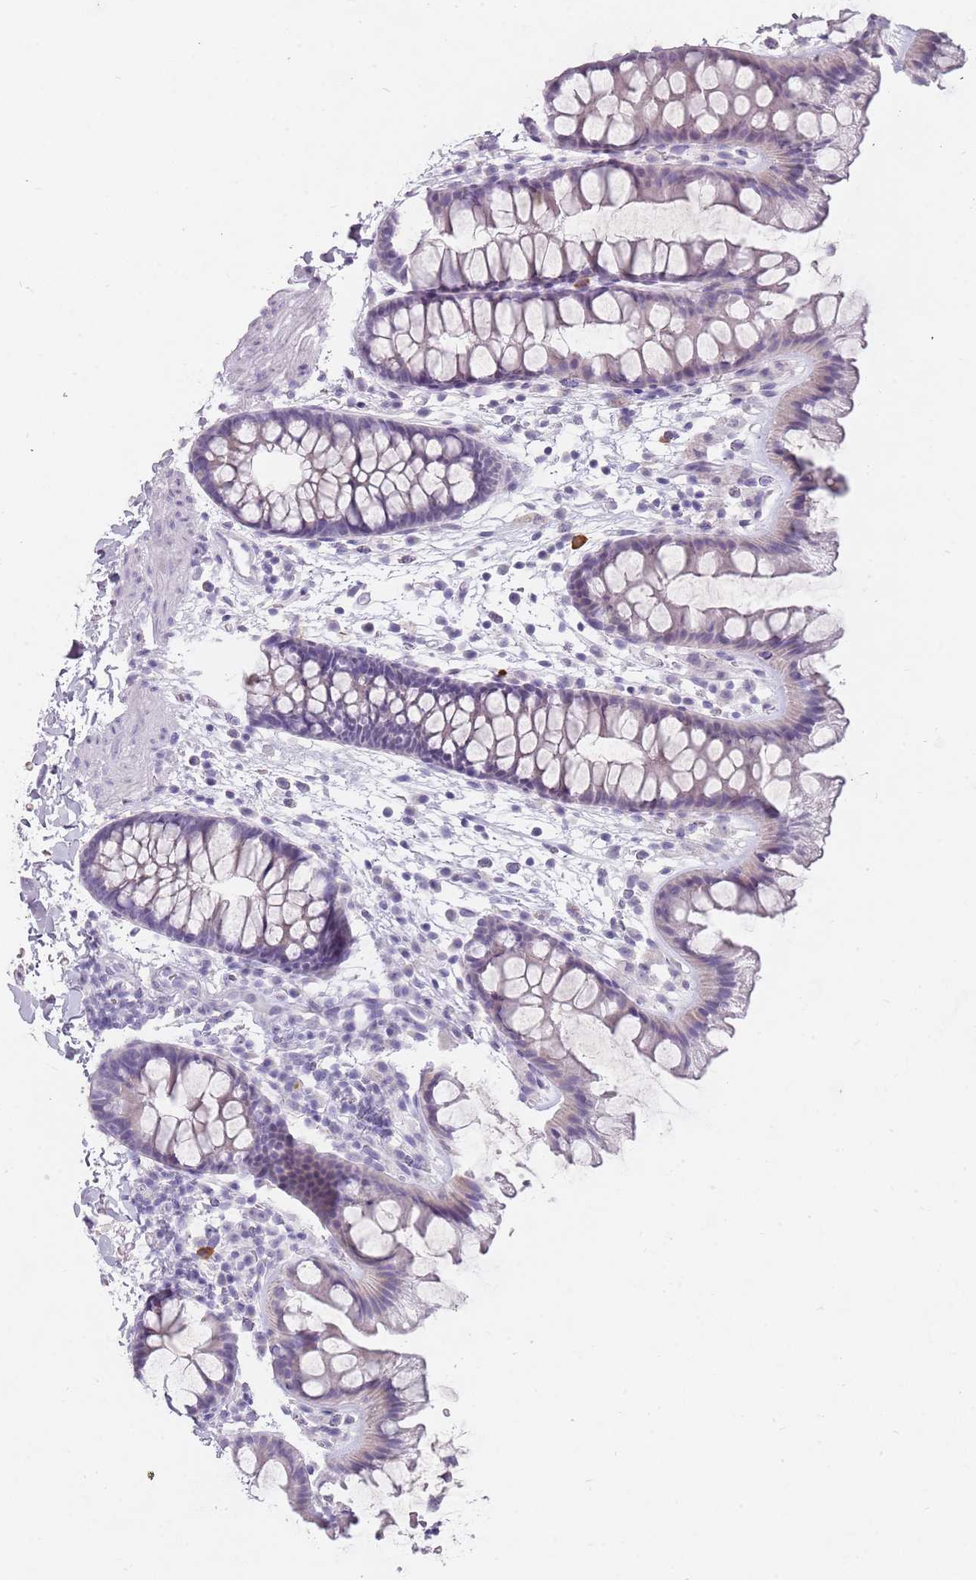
{"staining": {"intensity": "negative", "quantity": "none", "location": "none"}, "tissue": "colon", "cell_type": "Endothelial cells", "image_type": "normal", "snomed": [{"axis": "morphology", "description": "Normal tissue, NOS"}, {"axis": "topography", "description": "Colon"}], "caption": "IHC photomicrograph of unremarkable human colon stained for a protein (brown), which shows no expression in endothelial cells.", "gene": "DDX4", "patient": {"sex": "female", "age": 62}}